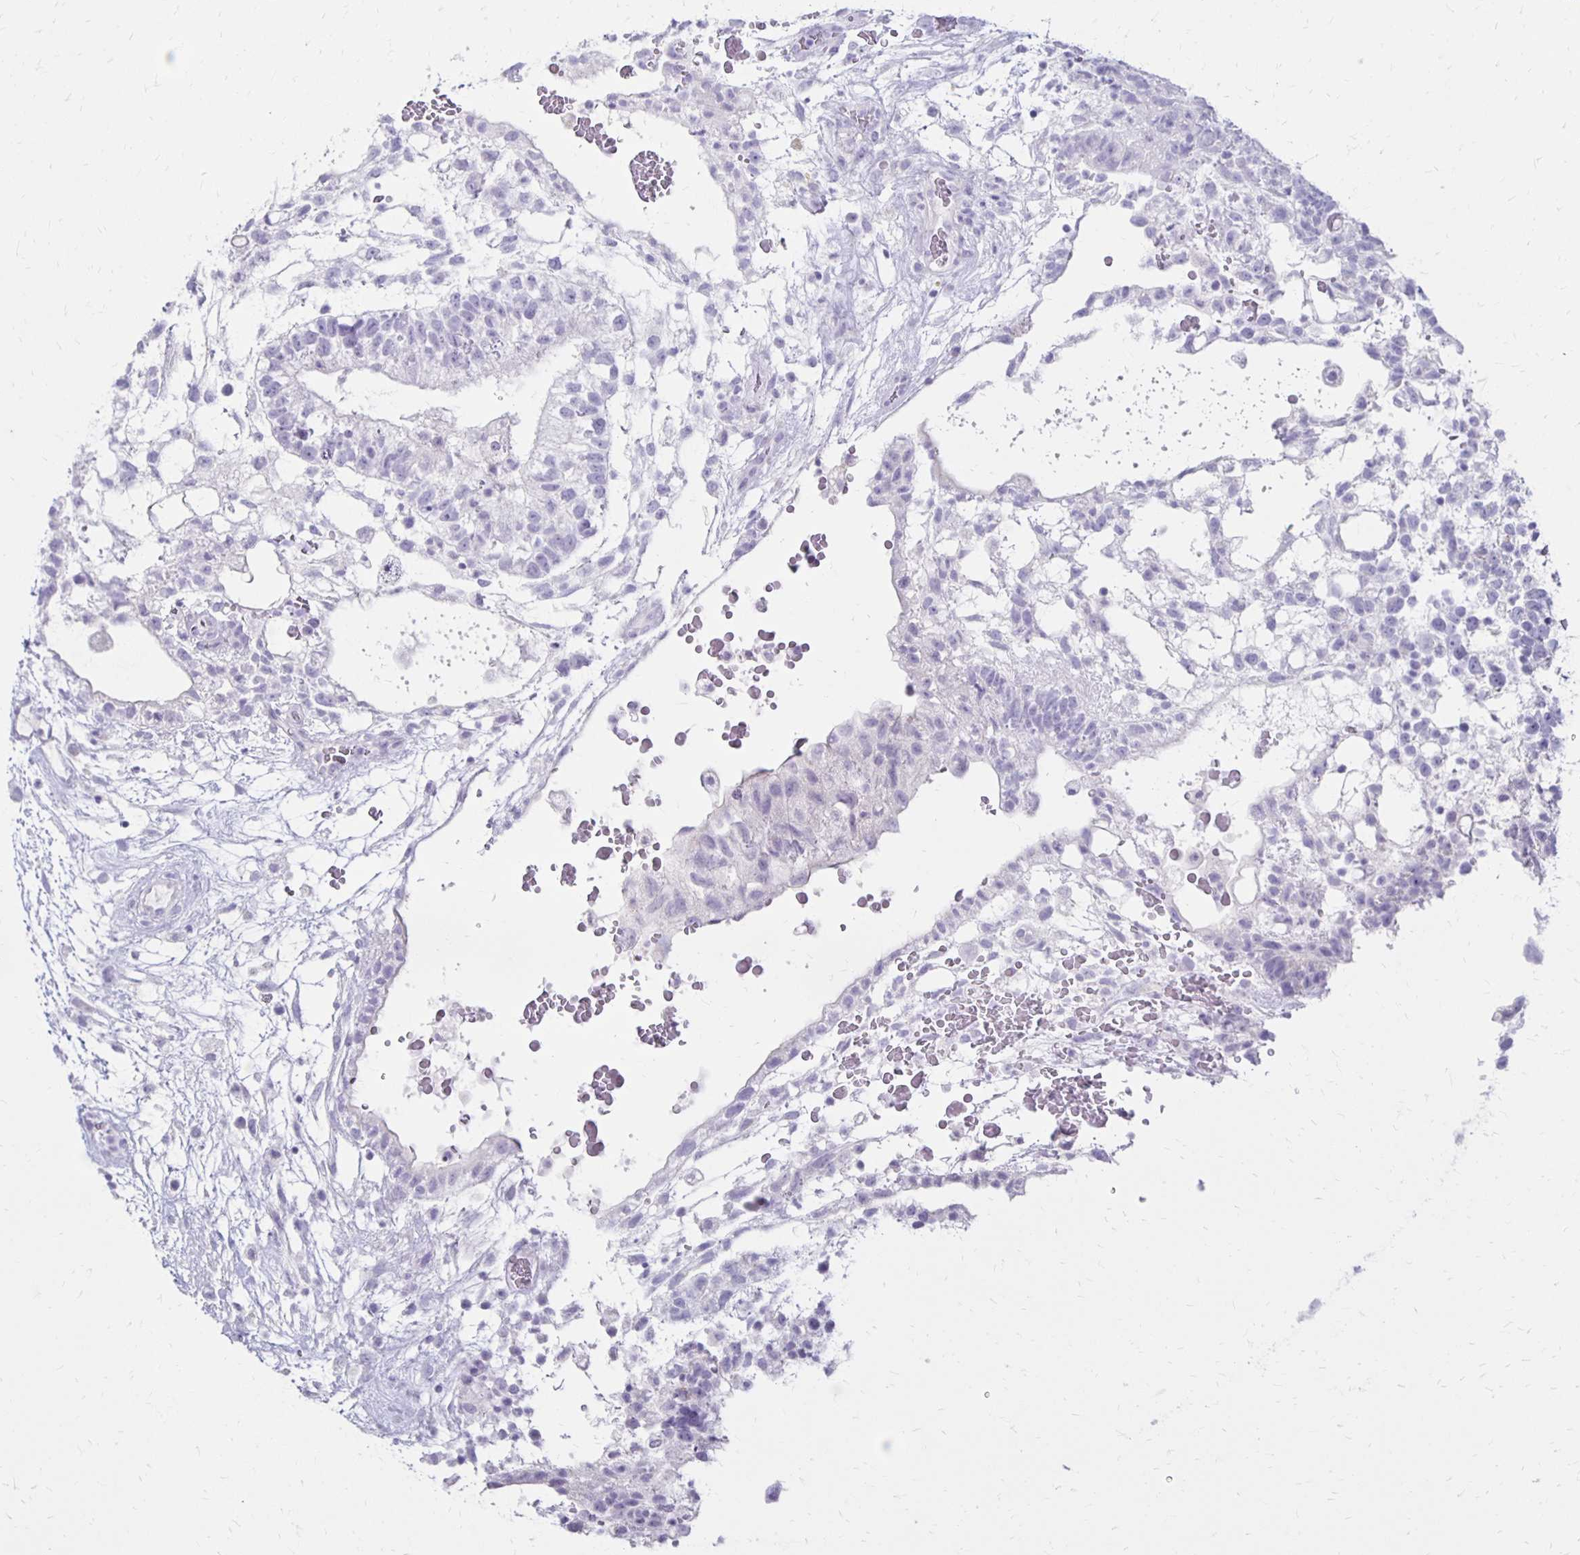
{"staining": {"intensity": "negative", "quantity": "none", "location": "none"}, "tissue": "testis cancer", "cell_type": "Tumor cells", "image_type": "cancer", "snomed": [{"axis": "morphology", "description": "Normal tissue, NOS"}, {"axis": "morphology", "description": "Carcinoma, Embryonal, NOS"}, {"axis": "topography", "description": "Testis"}], "caption": "An immunohistochemistry micrograph of testis cancer (embryonal carcinoma) is shown. There is no staining in tumor cells of testis cancer (embryonal carcinoma).", "gene": "RYR1", "patient": {"sex": "male", "age": 32}}